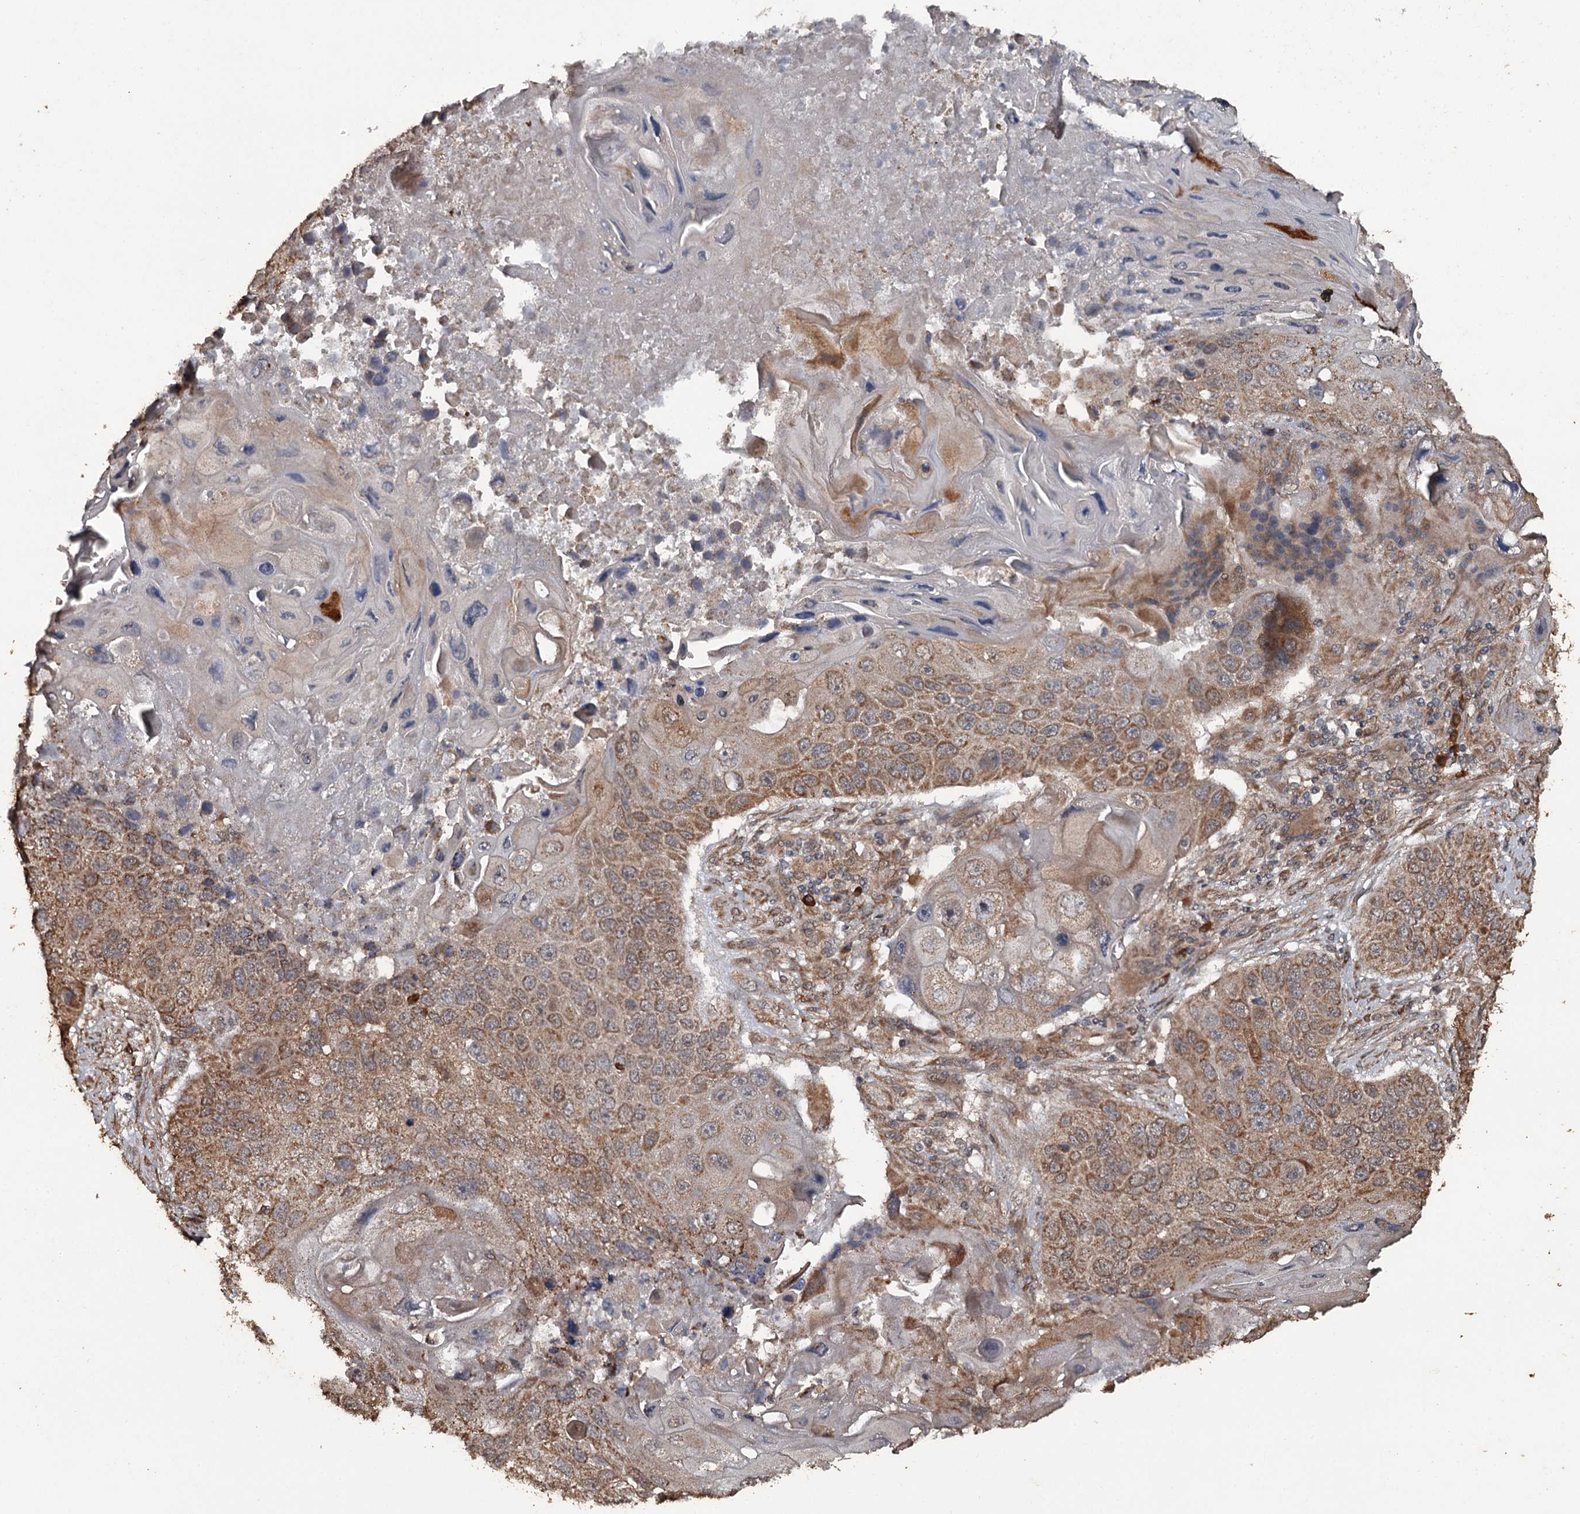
{"staining": {"intensity": "moderate", "quantity": ">75%", "location": "cytoplasmic/membranous"}, "tissue": "lung cancer", "cell_type": "Tumor cells", "image_type": "cancer", "snomed": [{"axis": "morphology", "description": "Squamous cell carcinoma, NOS"}, {"axis": "topography", "description": "Lung"}], "caption": "A micrograph showing moderate cytoplasmic/membranous positivity in approximately >75% of tumor cells in squamous cell carcinoma (lung), as visualized by brown immunohistochemical staining.", "gene": "WIPI1", "patient": {"sex": "male", "age": 61}}